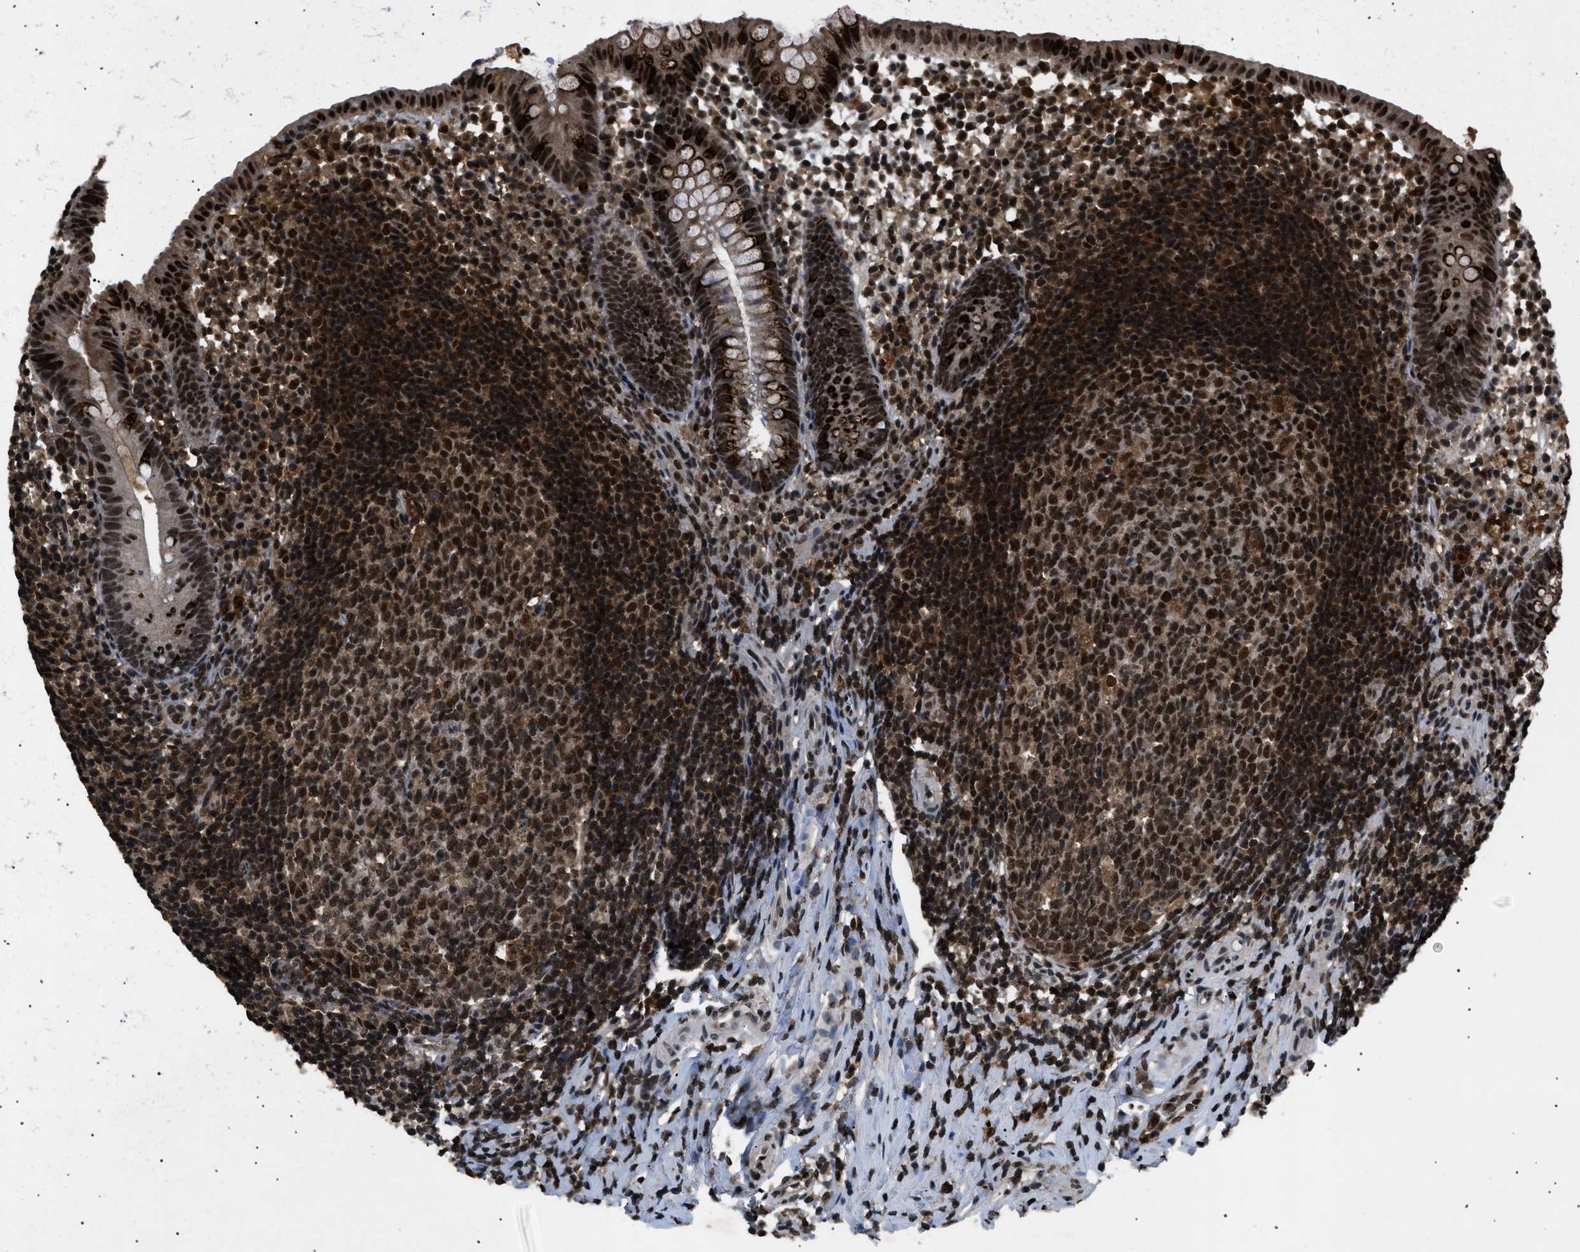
{"staining": {"intensity": "strong", "quantity": "25%-75%", "location": "cytoplasmic/membranous,nuclear"}, "tissue": "appendix", "cell_type": "Glandular cells", "image_type": "normal", "snomed": [{"axis": "morphology", "description": "Normal tissue, NOS"}, {"axis": "topography", "description": "Appendix"}], "caption": "Protein staining of benign appendix displays strong cytoplasmic/membranous,nuclear positivity in approximately 25%-75% of glandular cells.", "gene": "RBM5", "patient": {"sex": "female", "age": 20}}